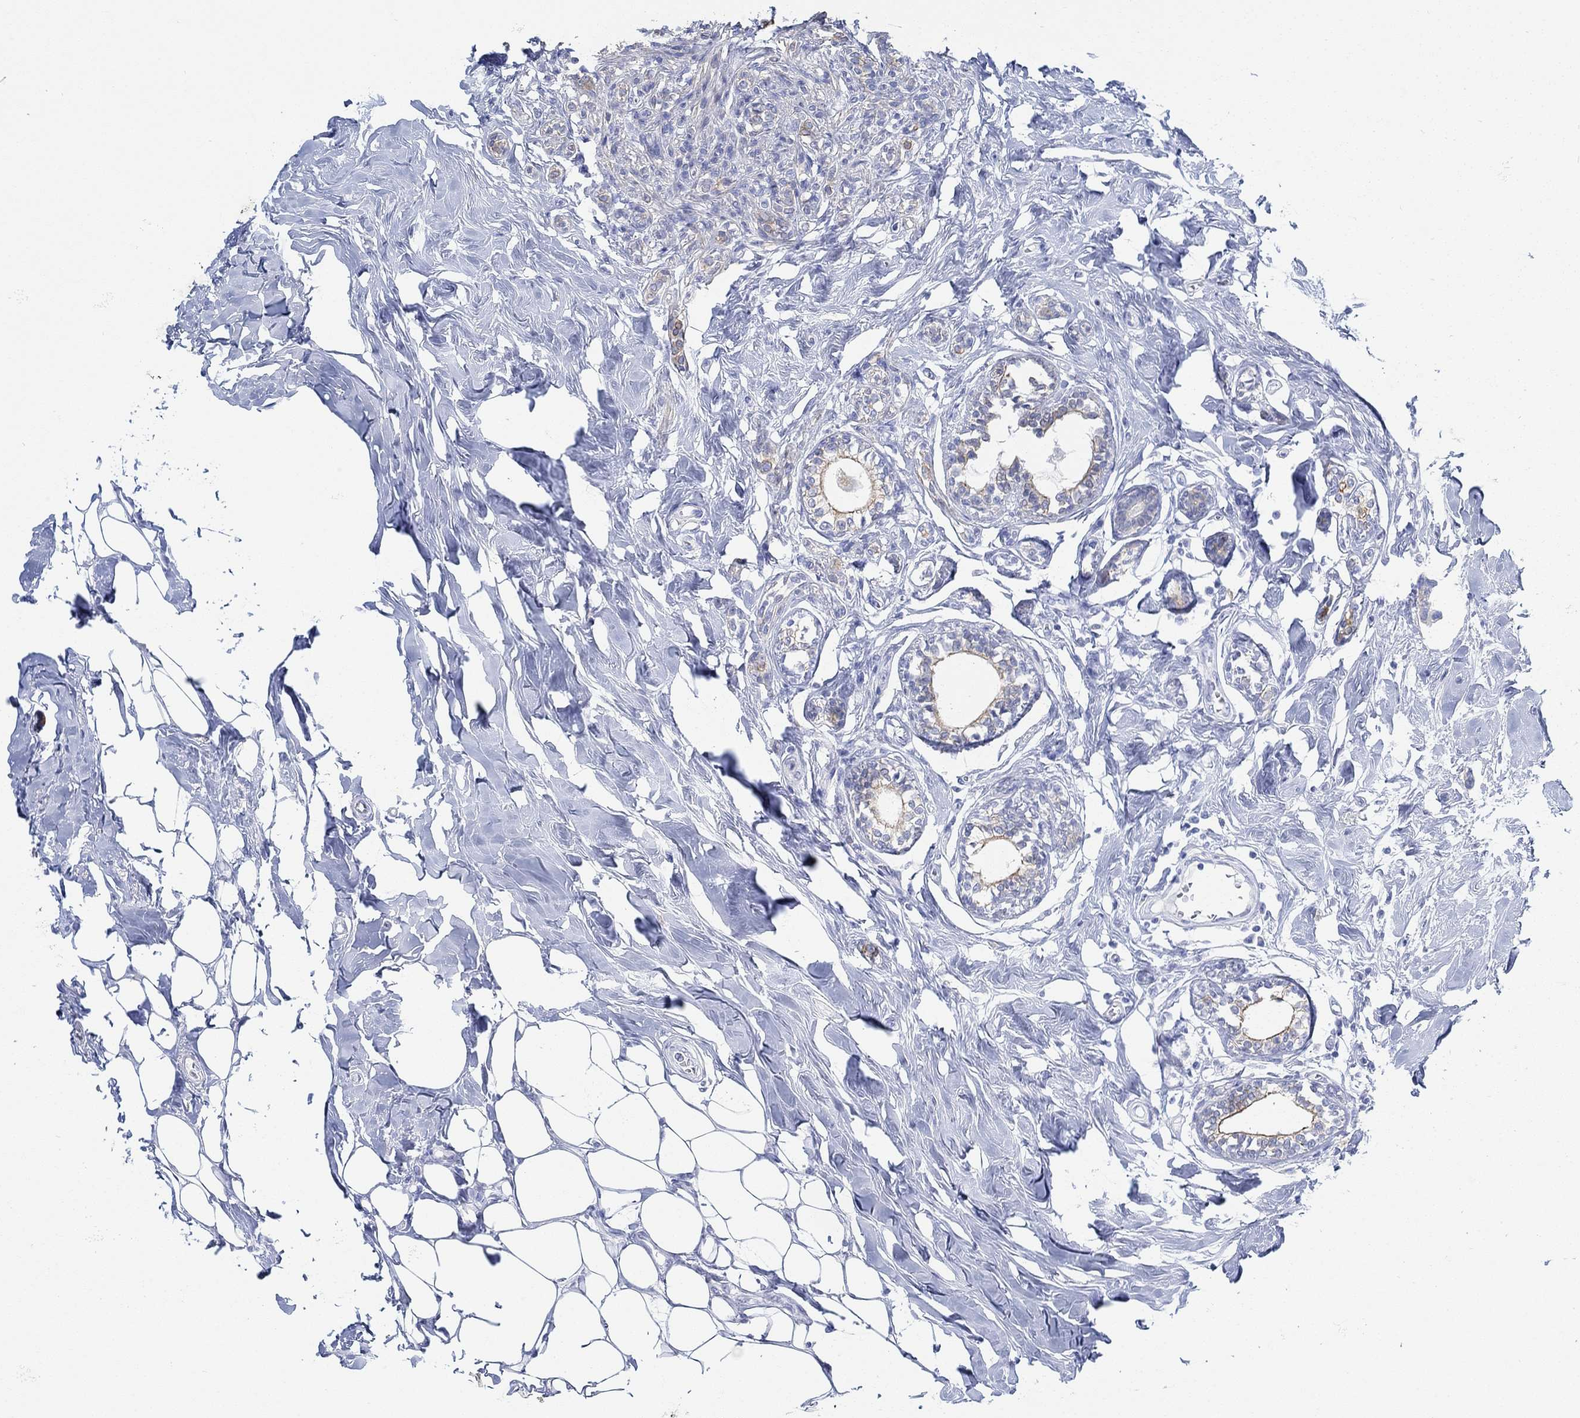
{"staining": {"intensity": "moderate", "quantity": "<25%", "location": "cytoplasmic/membranous"}, "tissue": "breast cancer", "cell_type": "Tumor cells", "image_type": "cancer", "snomed": [{"axis": "morphology", "description": "Duct carcinoma"}, {"axis": "topography", "description": "Breast"}], "caption": "A high-resolution photomicrograph shows IHC staining of invasive ductal carcinoma (breast), which demonstrates moderate cytoplasmic/membranous staining in about <25% of tumor cells. Using DAB (brown) and hematoxylin (blue) stains, captured at high magnification using brightfield microscopy.", "gene": "AK8", "patient": {"sex": "female", "age": 83}}